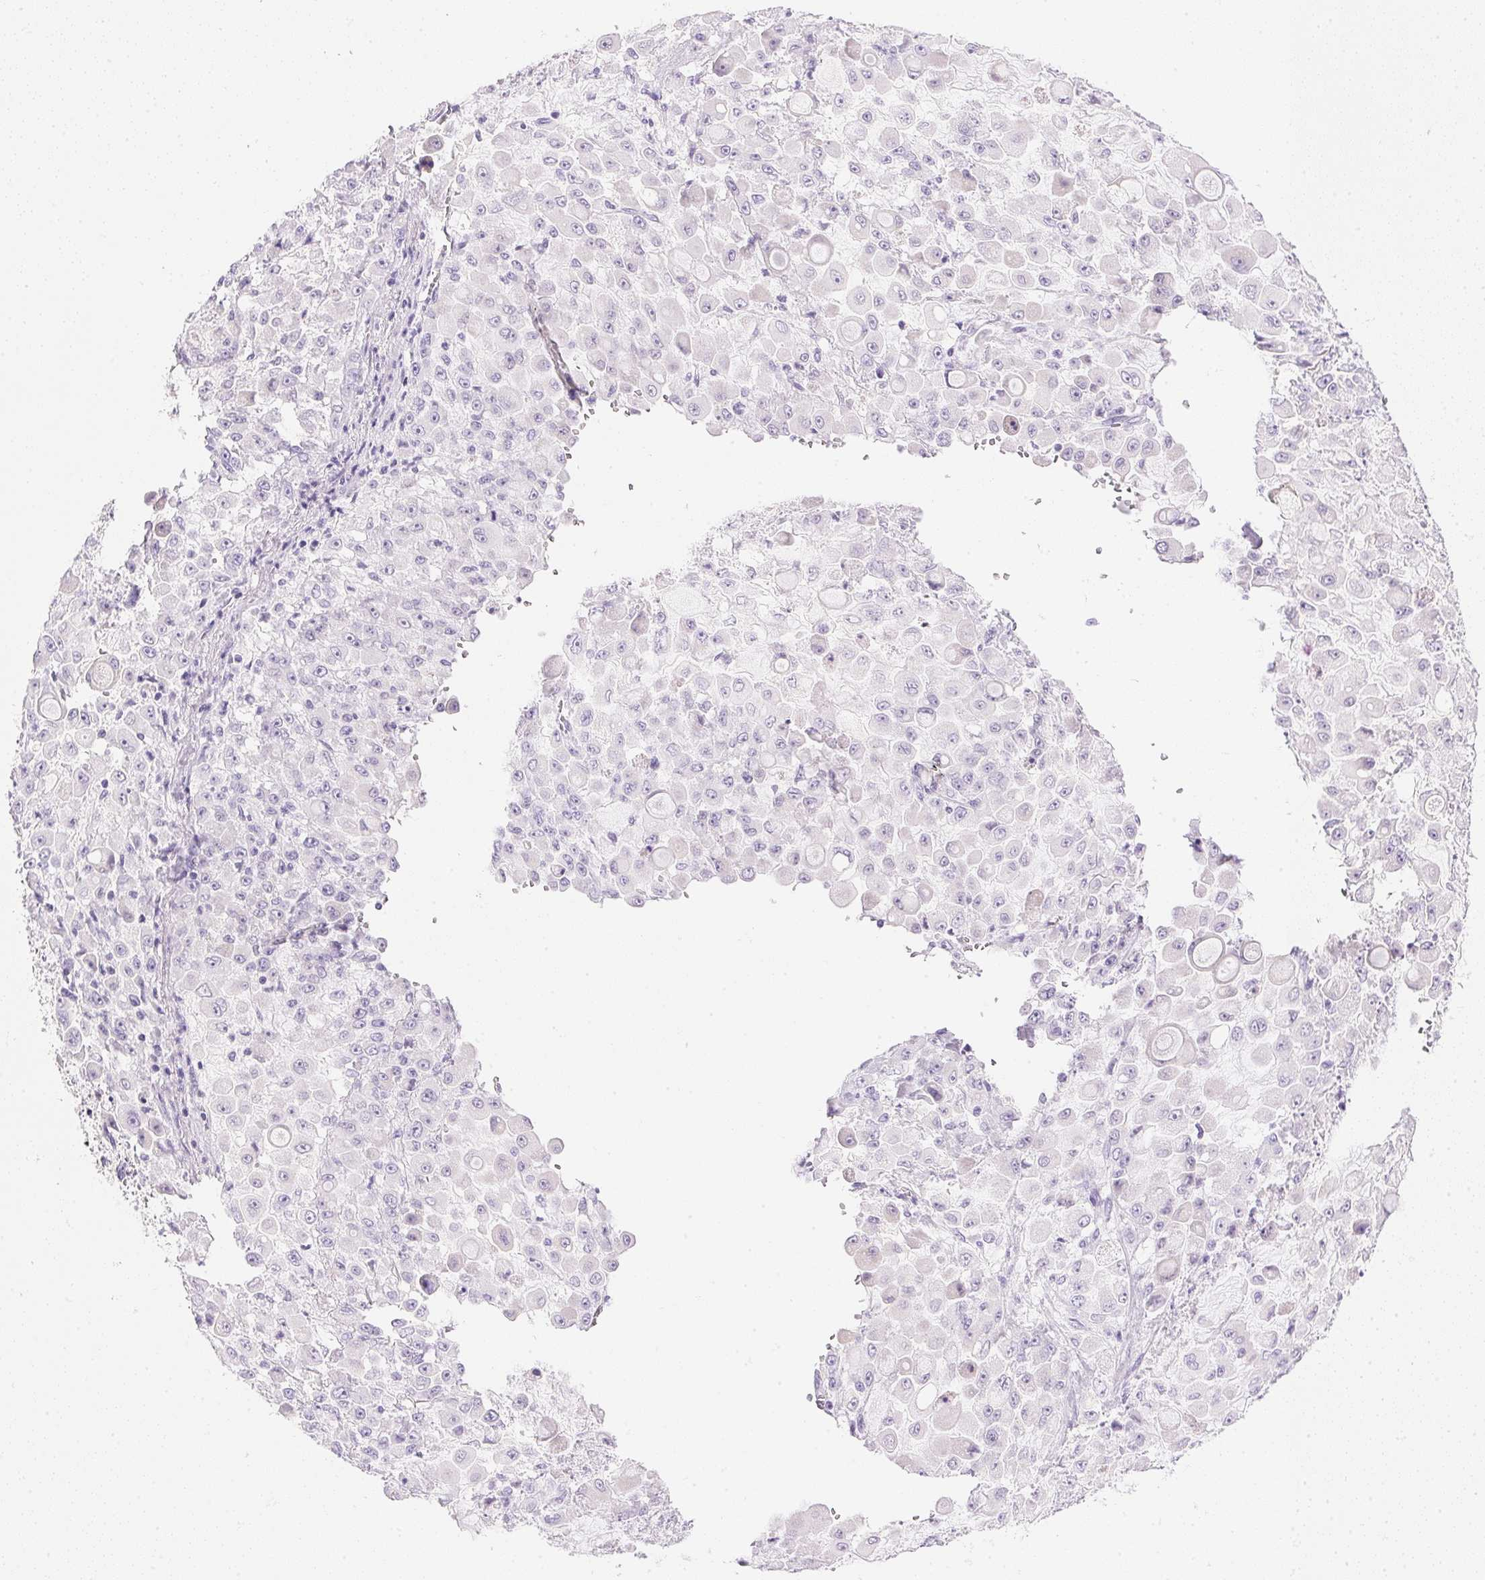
{"staining": {"intensity": "negative", "quantity": "none", "location": "none"}, "tissue": "stomach cancer", "cell_type": "Tumor cells", "image_type": "cancer", "snomed": [{"axis": "morphology", "description": "Adenocarcinoma, NOS"}, {"axis": "topography", "description": "Stomach"}], "caption": "This image is of stomach adenocarcinoma stained with immunohistochemistry (IHC) to label a protein in brown with the nuclei are counter-stained blue. There is no positivity in tumor cells. (Immunohistochemistry, brightfield microscopy, high magnification).", "gene": "CTRL", "patient": {"sex": "female", "age": 76}}